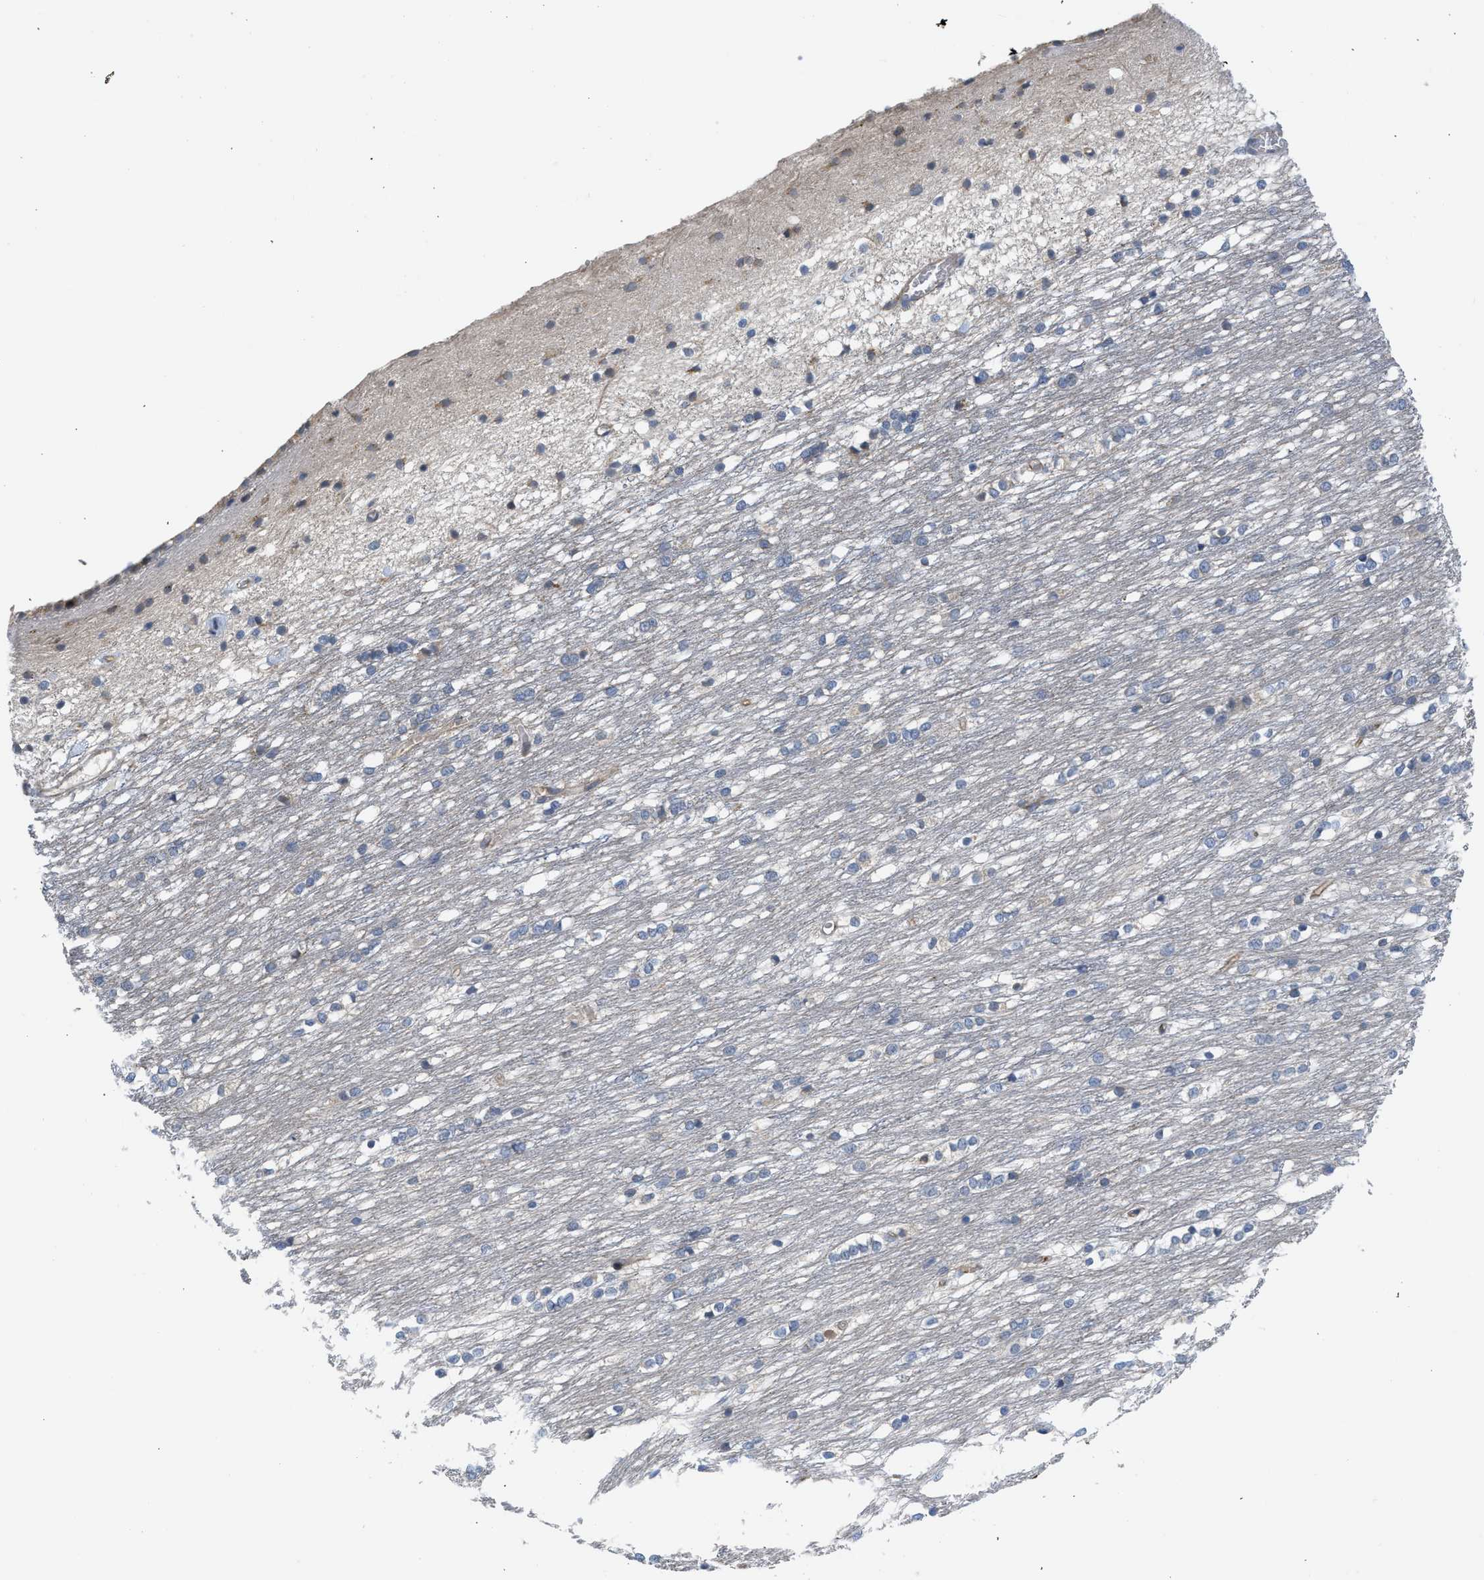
{"staining": {"intensity": "negative", "quantity": "none", "location": "none"}, "tissue": "caudate", "cell_type": "Glial cells", "image_type": "normal", "snomed": [{"axis": "morphology", "description": "Normal tissue, NOS"}, {"axis": "topography", "description": "Lateral ventricle wall"}], "caption": "The IHC image has no significant positivity in glial cells of caudate. (DAB (3,3'-diaminobenzidine) IHC, high magnification).", "gene": "PIM1", "patient": {"sex": "female", "age": 19}}